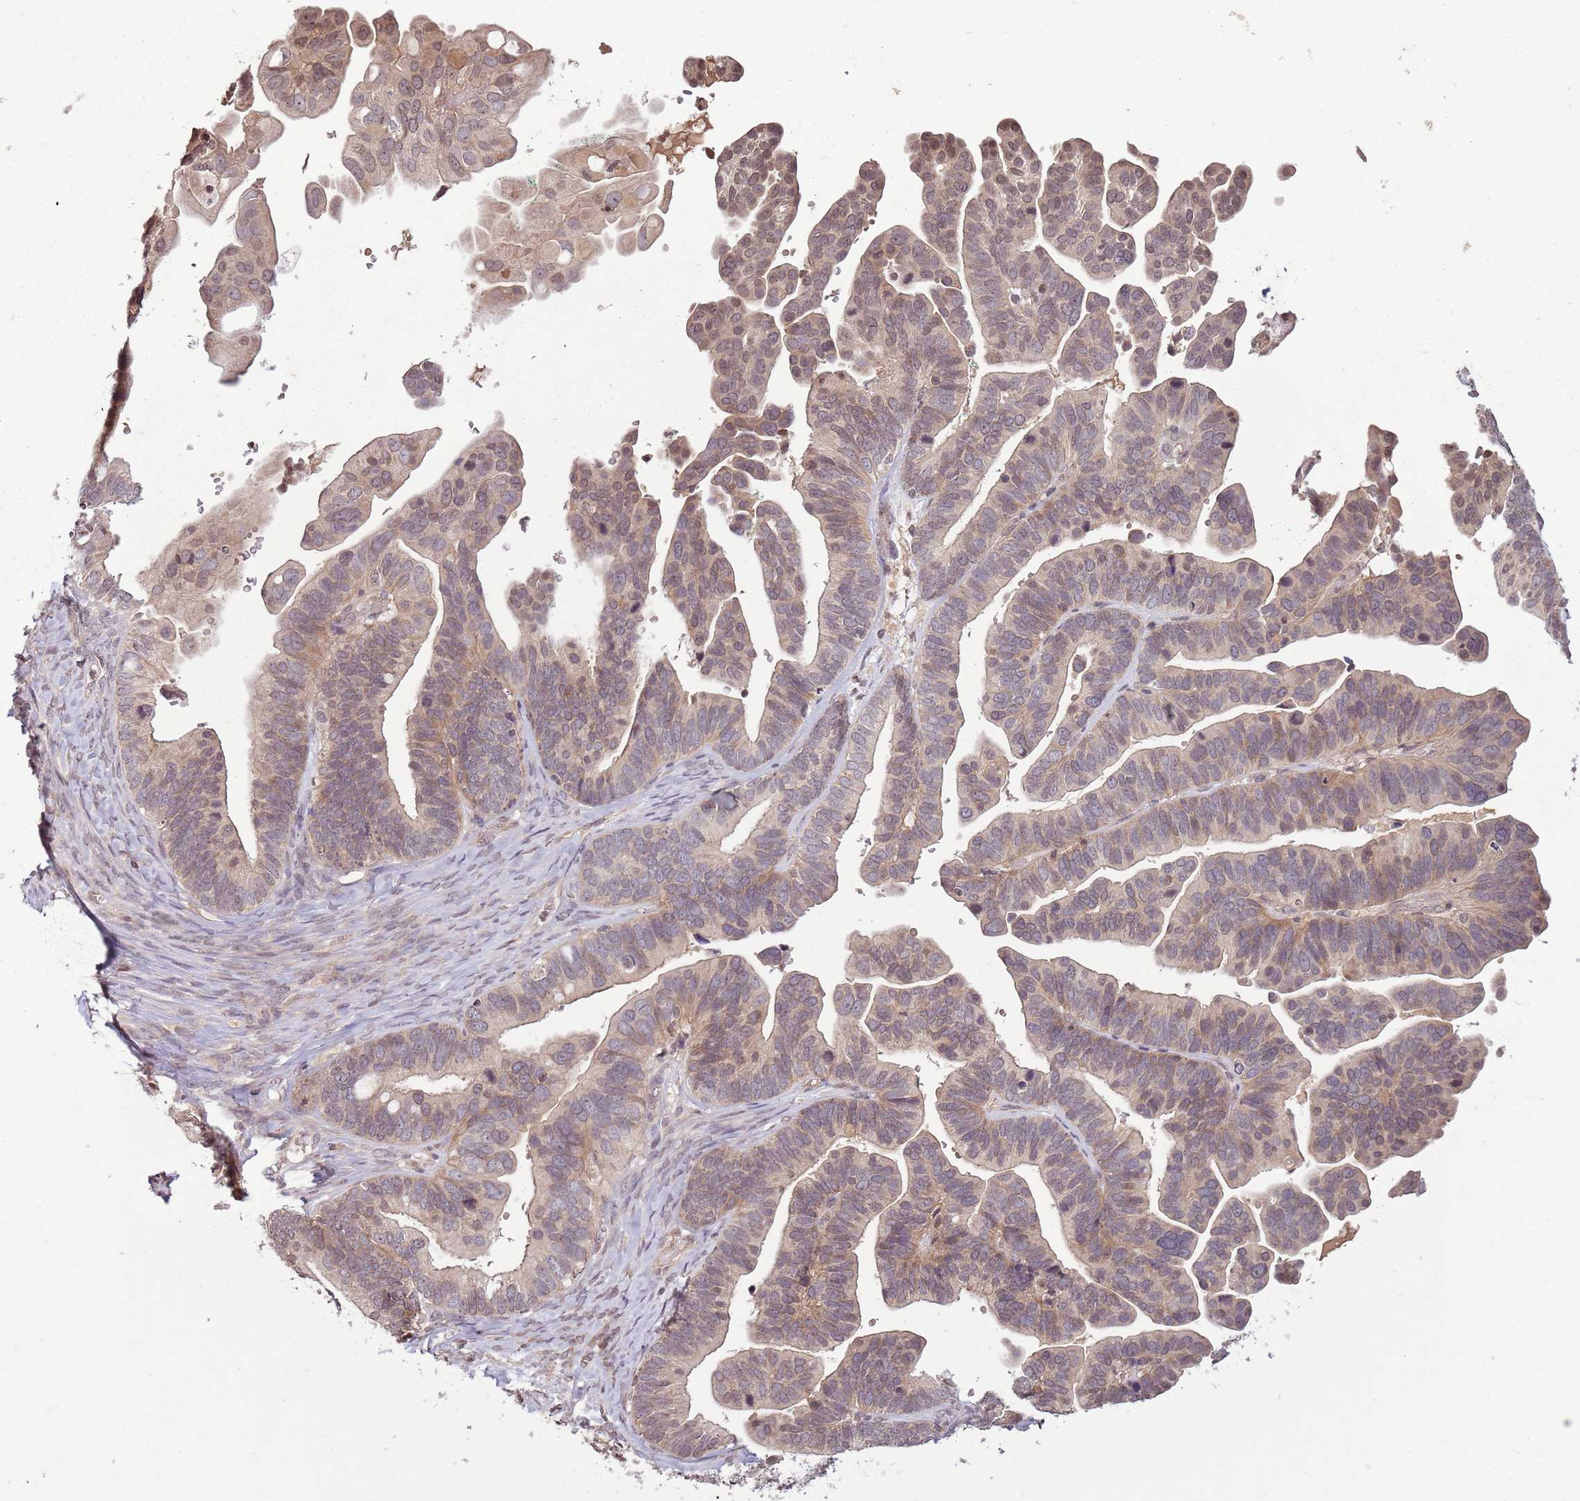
{"staining": {"intensity": "moderate", "quantity": ">75%", "location": "cytoplasmic/membranous,nuclear"}, "tissue": "ovarian cancer", "cell_type": "Tumor cells", "image_type": "cancer", "snomed": [{"axis": "morphology", "description": "Cystadenocarcinoma, serous, NOS"}, {"axis": "topography", "description": "Ovary"}], "caption": "About >75% of tumor cells in ovarian cancer show moderate cytoplasmic/membranous and nuclear protein positivity as visualized by brown immunohistochemical staining.", "gene": "CAPN9", "patient": {"sex": "female", "age": 56}}